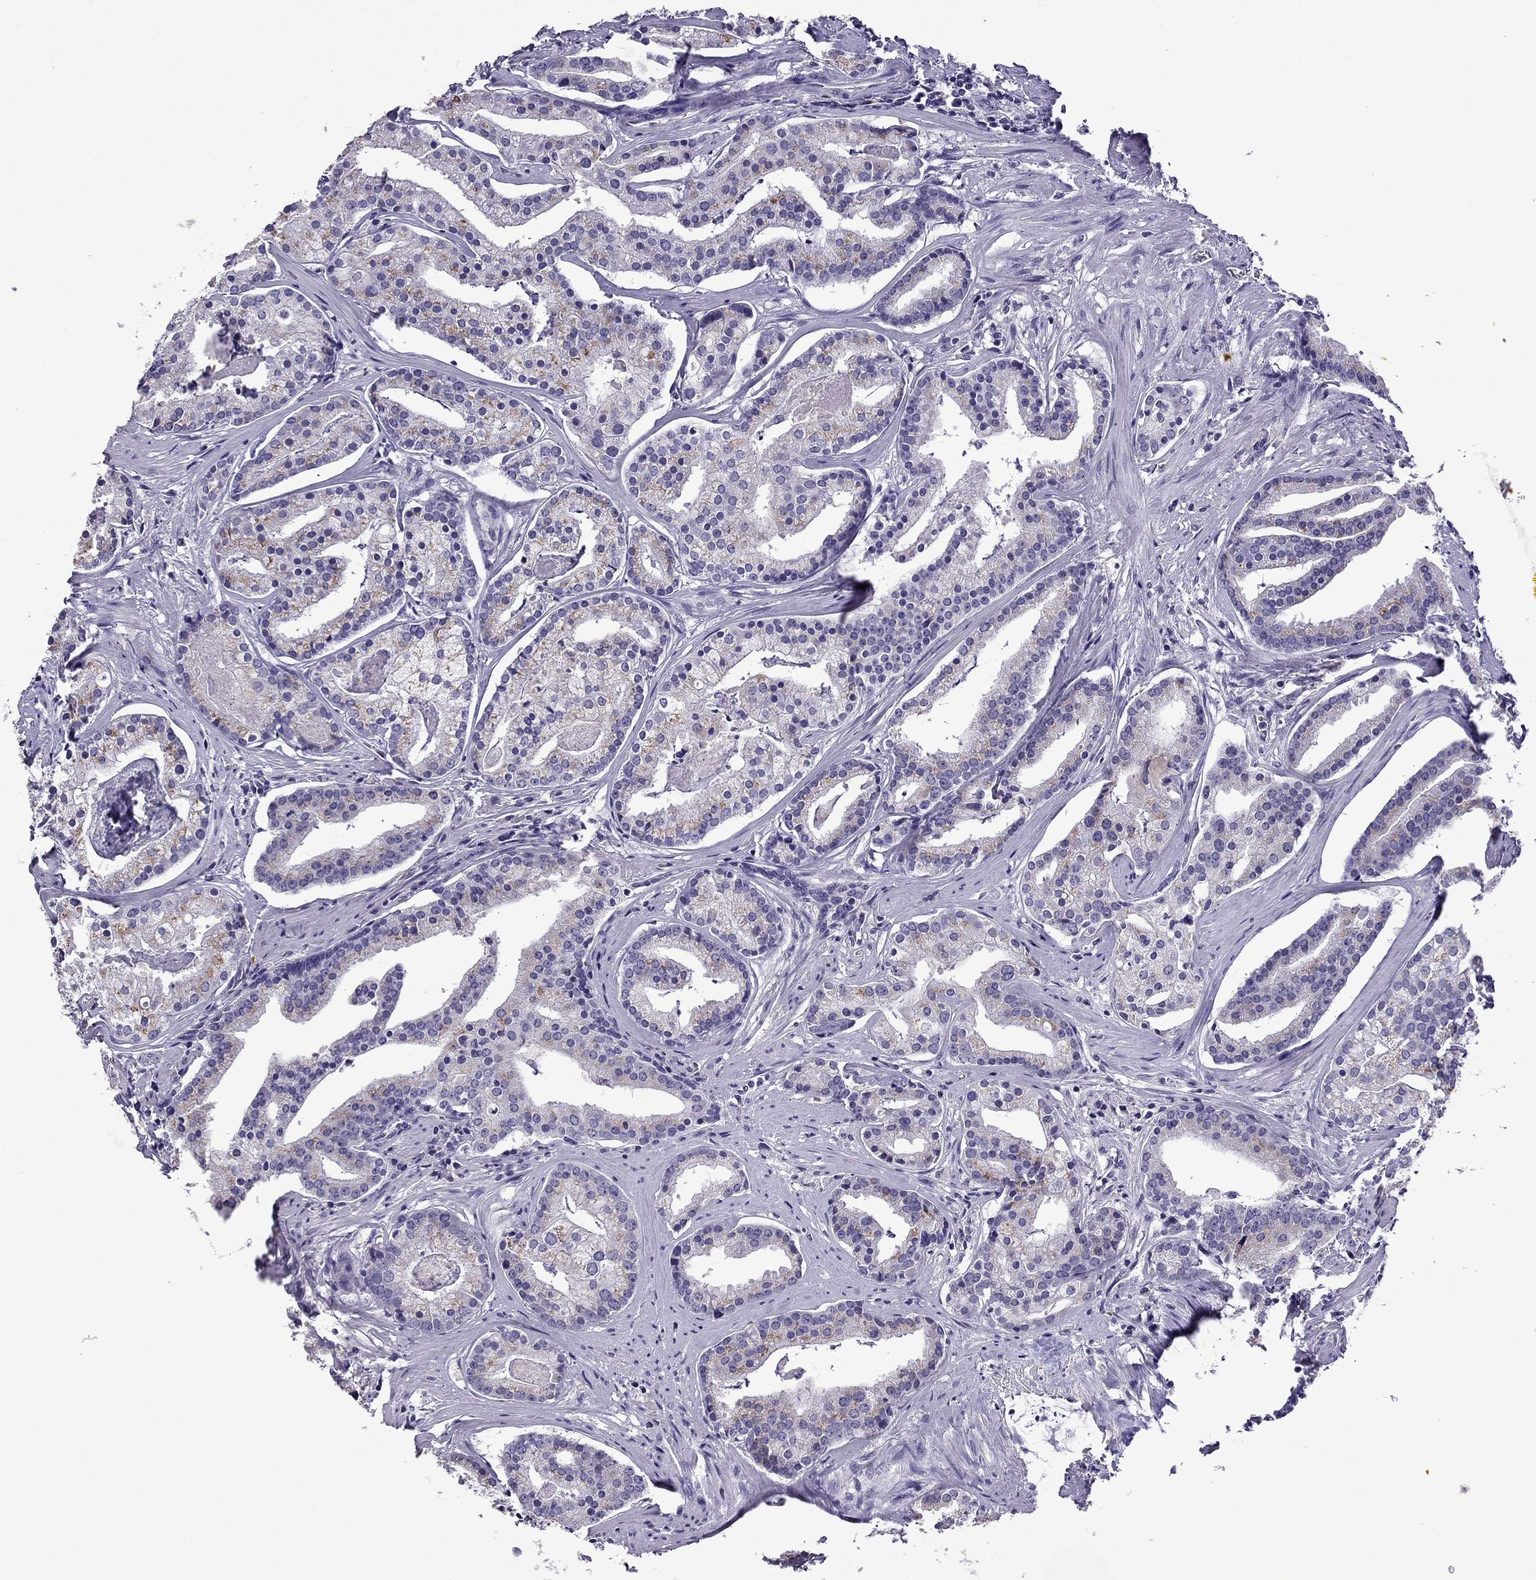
{"staining": {"intensity": "weak", "quantity": "25%-75%", "location": "cytoplasmic/membranous"}, "tissue": "prostate cancer", "cell_type": "Tumor cells", "image_type": "cancer", "snomed": [{"axis": "morphology", "description": "Adenocarcinoma, NOS"}, {"axis": "topography", "description": "Prostate and seminal vesicle, NOS"}, {"axis": "topography", "description": "Prostate"}], "caption": "Weak cytoplasmic/membranous staining for a protein is present in about 25%-75% of tumor cells of prostate cancer using immunohistochemistry.", "gene": "TTN", "patient": {"sex": "male", "age": 44}}